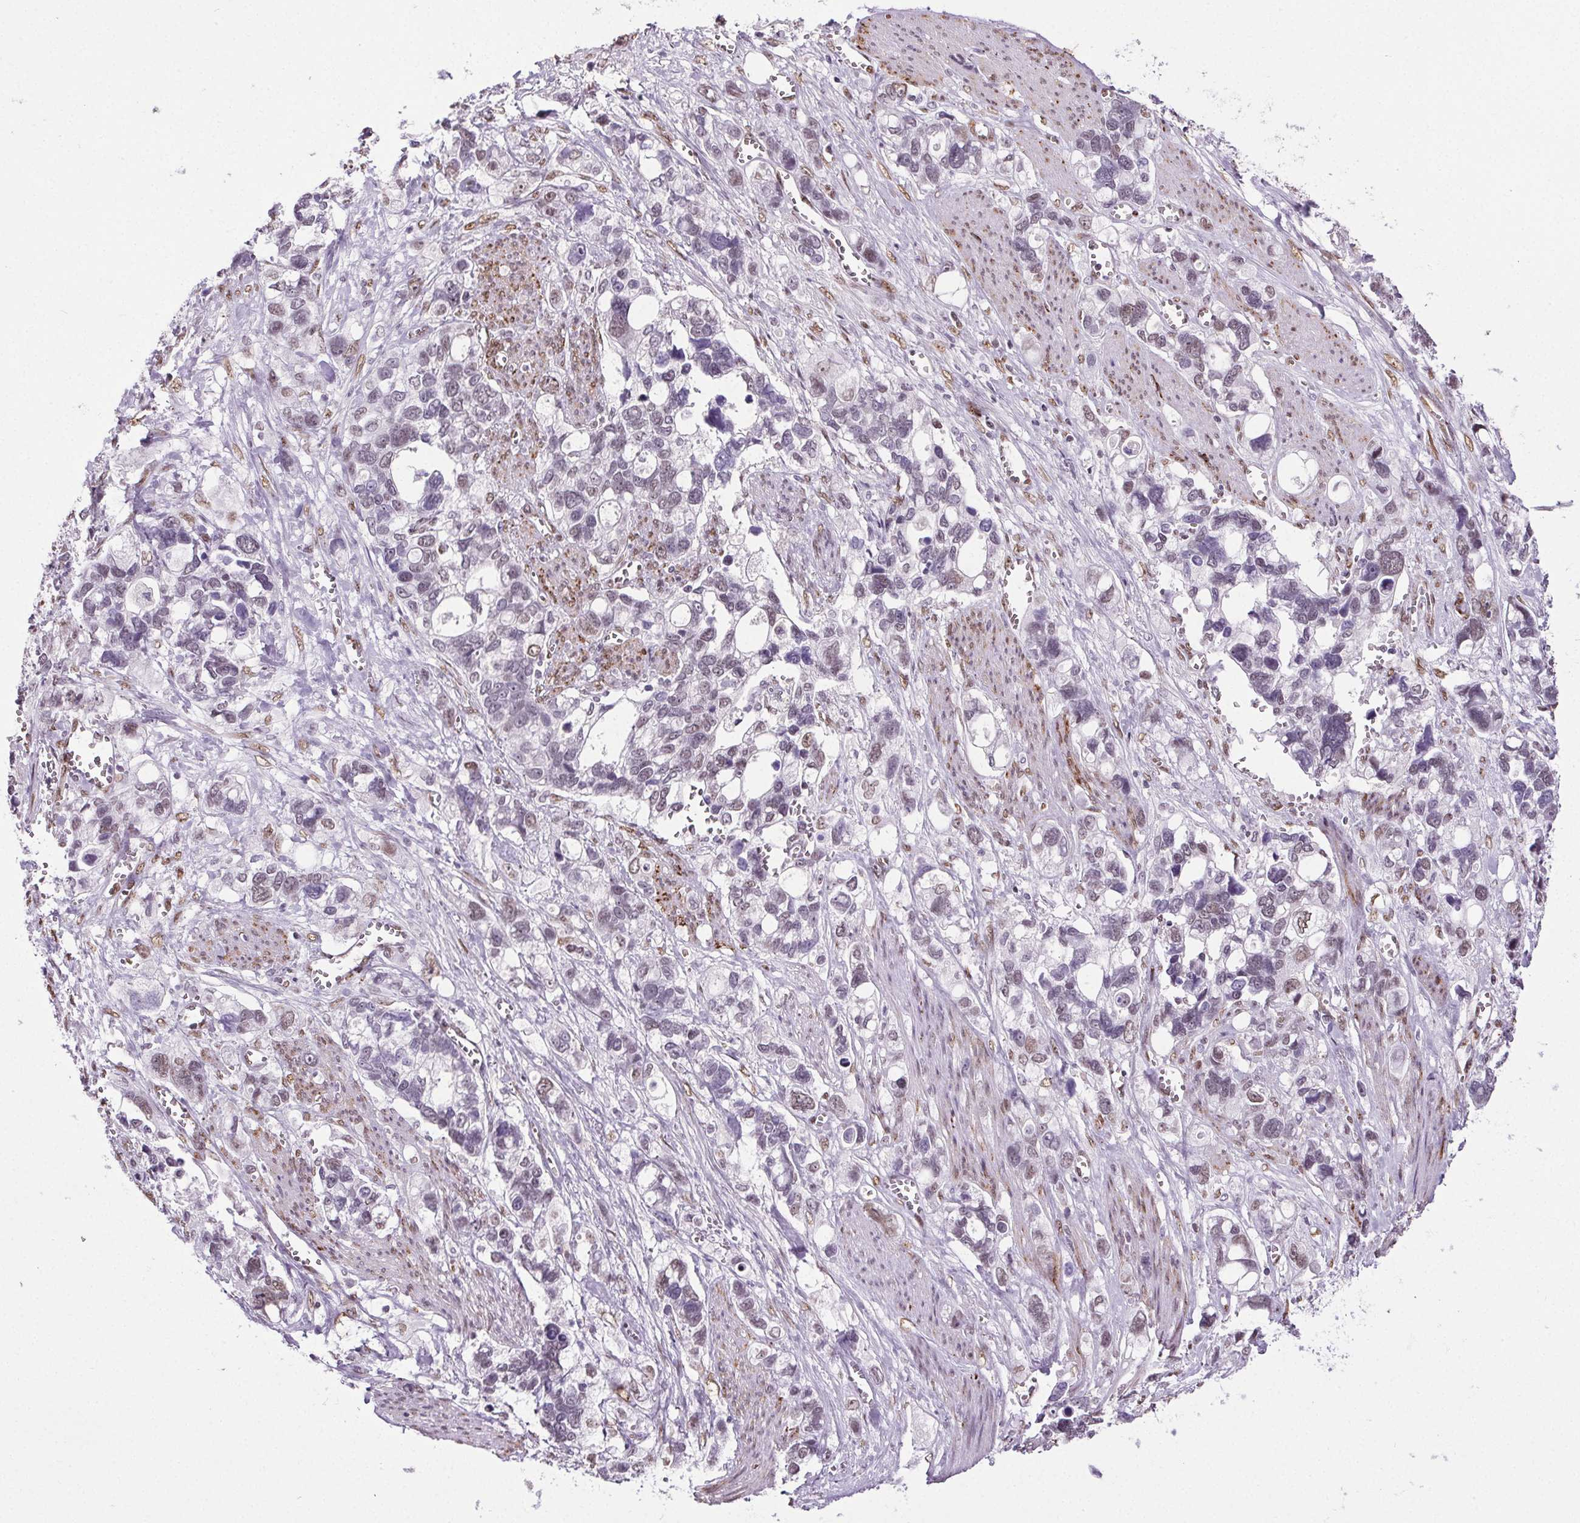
{"staining": {"intensity": "weak", "quantity": "<25%", "location": "nuclear"}, "tissue": "stomach cancer", "cell_type": "Tumor cells", "image_type": "cancer", "snomed": [{"axis": "morphology", "description": "Adenocarcinoma, NOS"}, {"axis": "topography", "description": "Stomach, upper"}], "caption": "Tumor cells are negative for brown protein staining in stomach adenocarcinoma.", "gene": "GP6", "patient": {"sex": "female", "age": 81}}